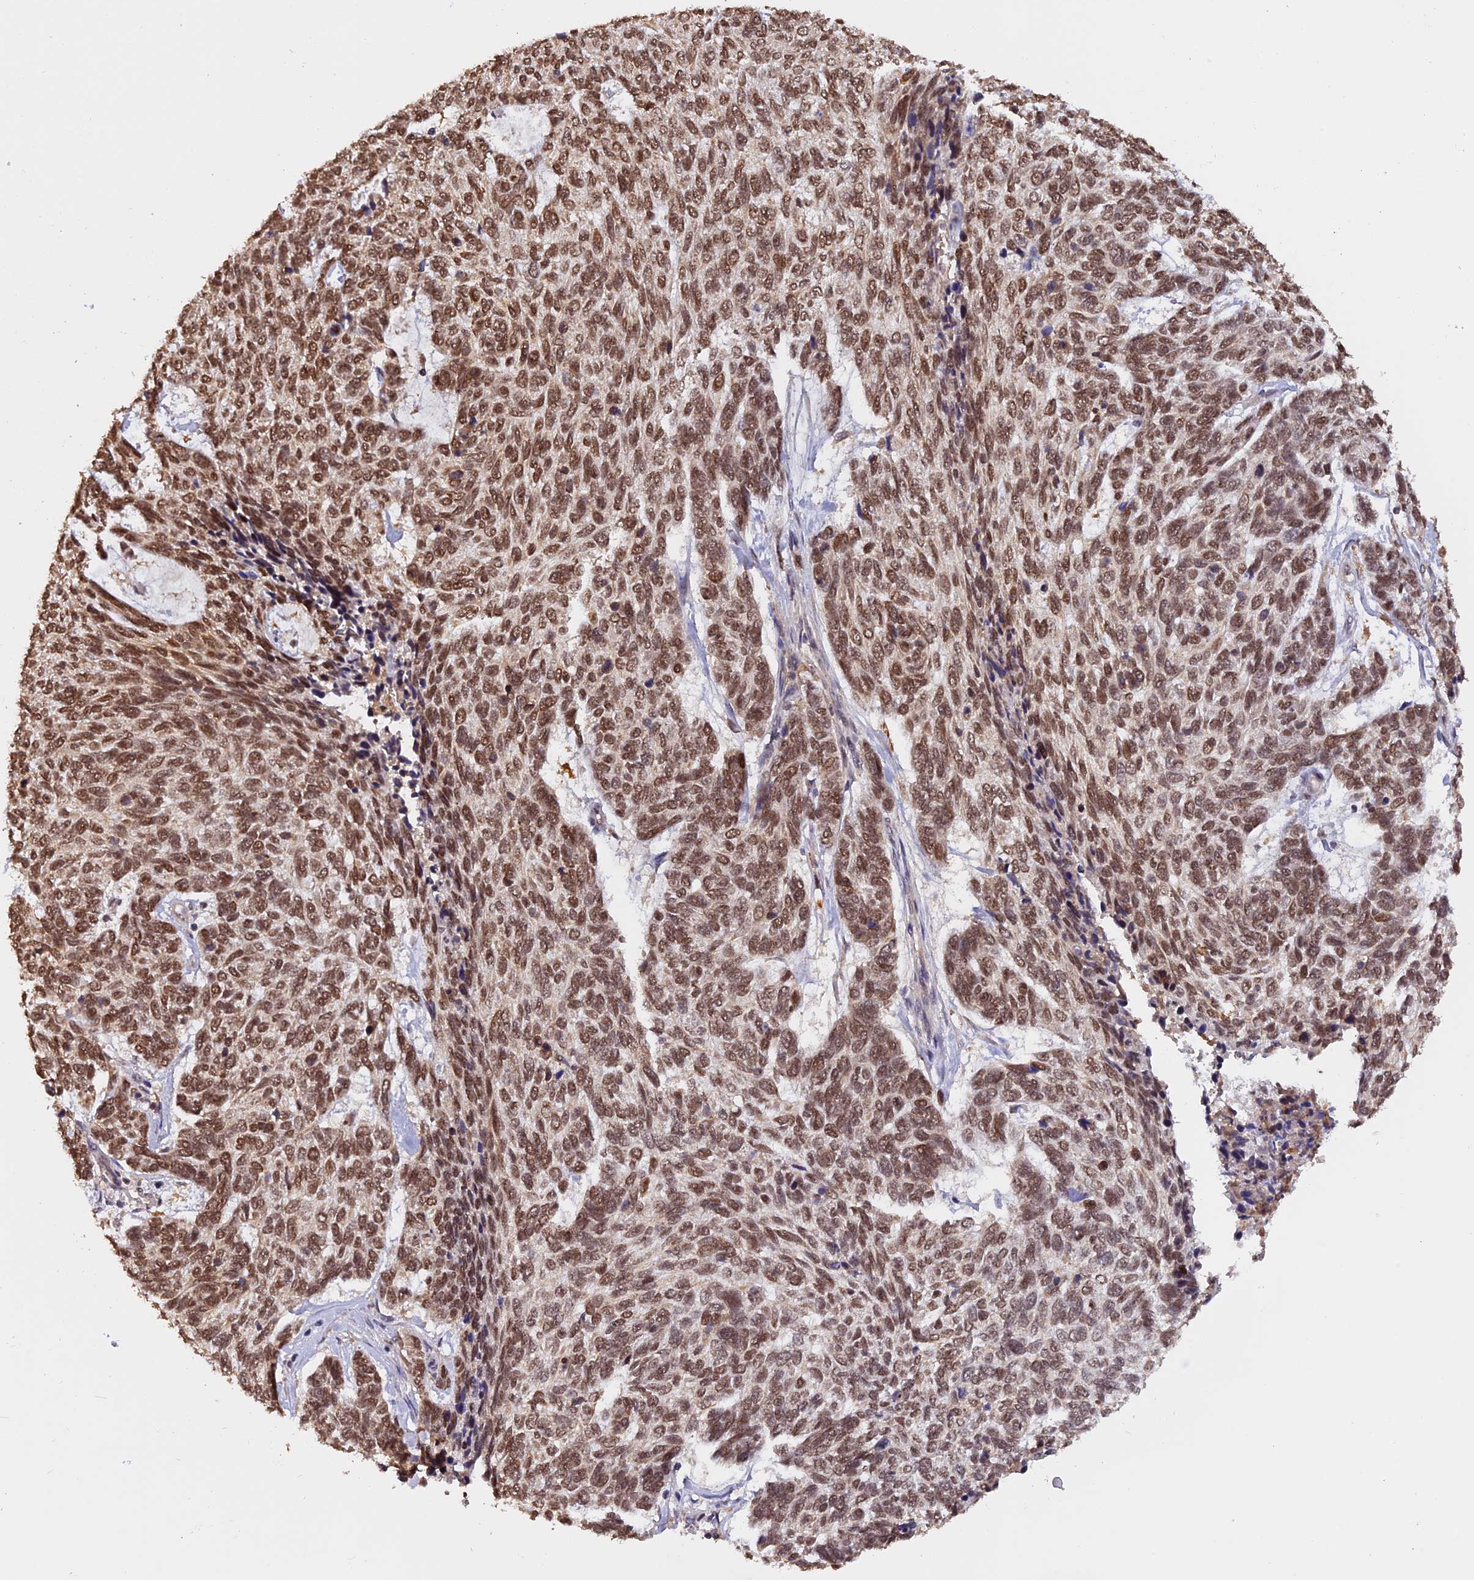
{"staining": {"intensity": "moderate", "quantity": ">75%", "location": "nuclear"}, "tissue": "skin cancer", "cell_type": "Tumor cells", "image_type": "cancer", "snomed": [{"axis": "morphology", "description": "Basal cell carcinoma"}, {"axis": "topography", "description": "Skin"}], "caption": "A photomicrograph of skin basal cell carcinoma stained for a protein exhibits moderate nuclear brown staining in tumor cells. (DAB IHC, brown staining for protein, blue staining for nuclei).", "gene": "MNS1", "patient": {"sex": "female", "age": 65}}